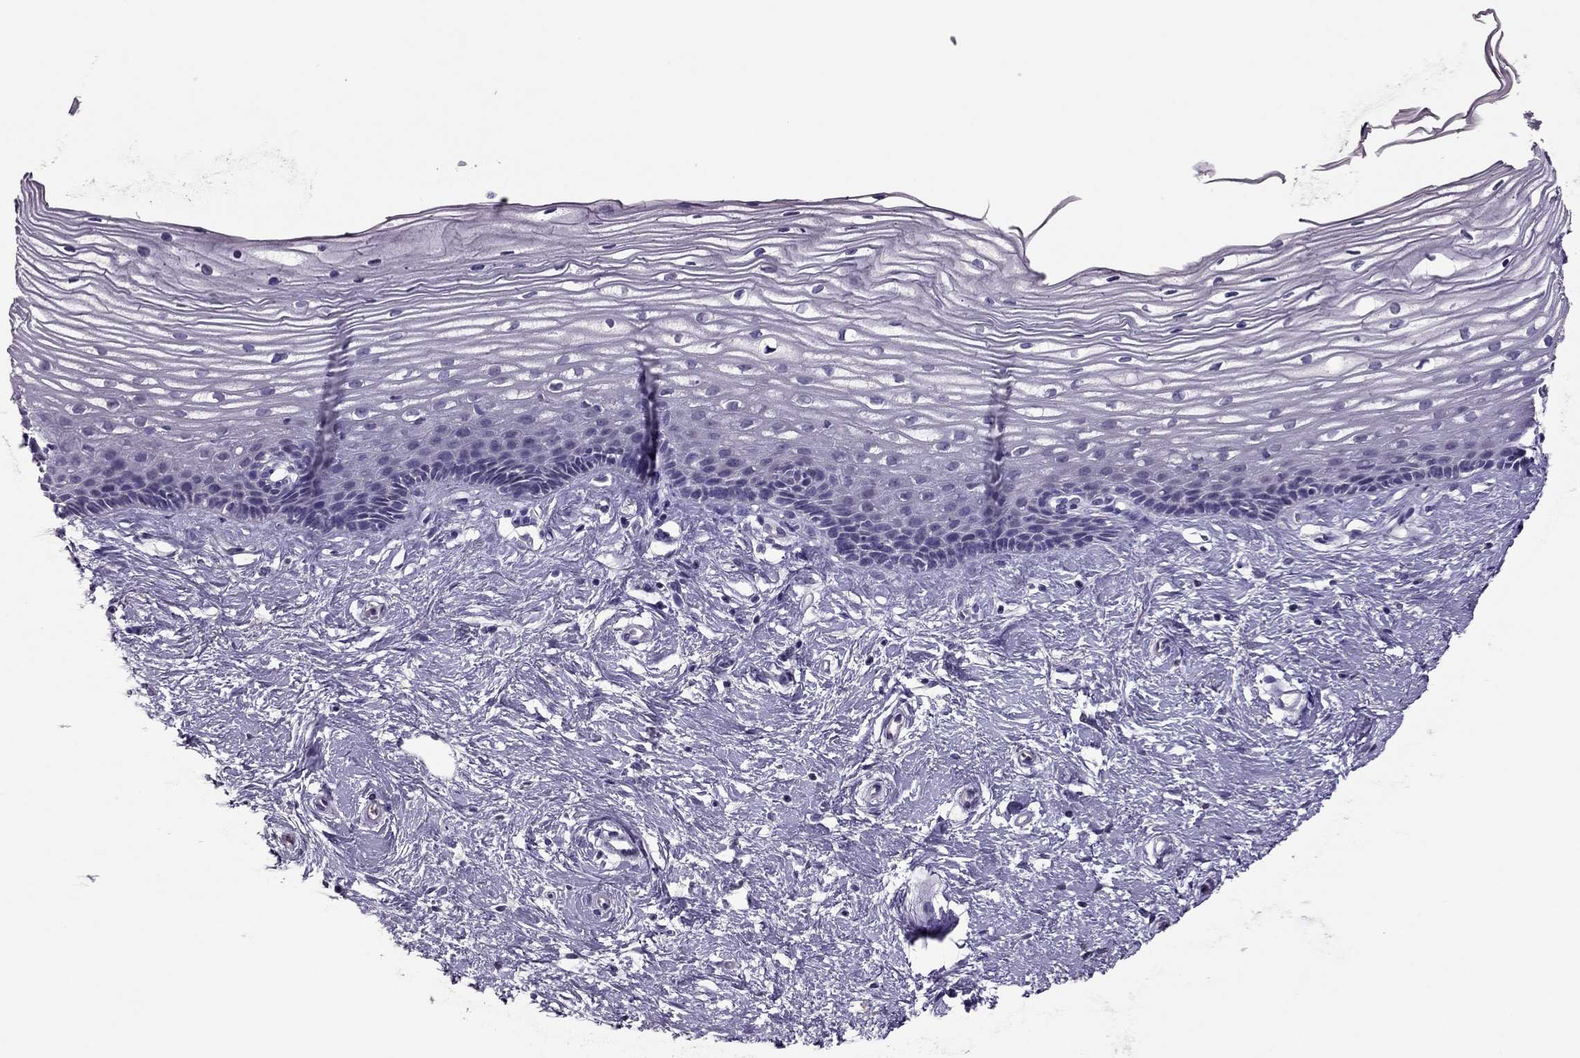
{"staining": {"intensity": "negative", "quantity": "none", "location": "none"}, "tissue": "cervix", "cell_type": "Glandular cells", "image_type": "normal", "snomed": [{"axis": "morphology", "description": "Normal tissue, NOS"}, {"axis": "topography", "description": "Cervix"}], "caption": "IHC photomicrograph of benign cervix: human cervix stained with DAB (3,3'-diaminobenzidine) reveals no significant protein positivity in glandular cells.", "gene": "RHO", "patient": {"sex": "female", "age": 40}}